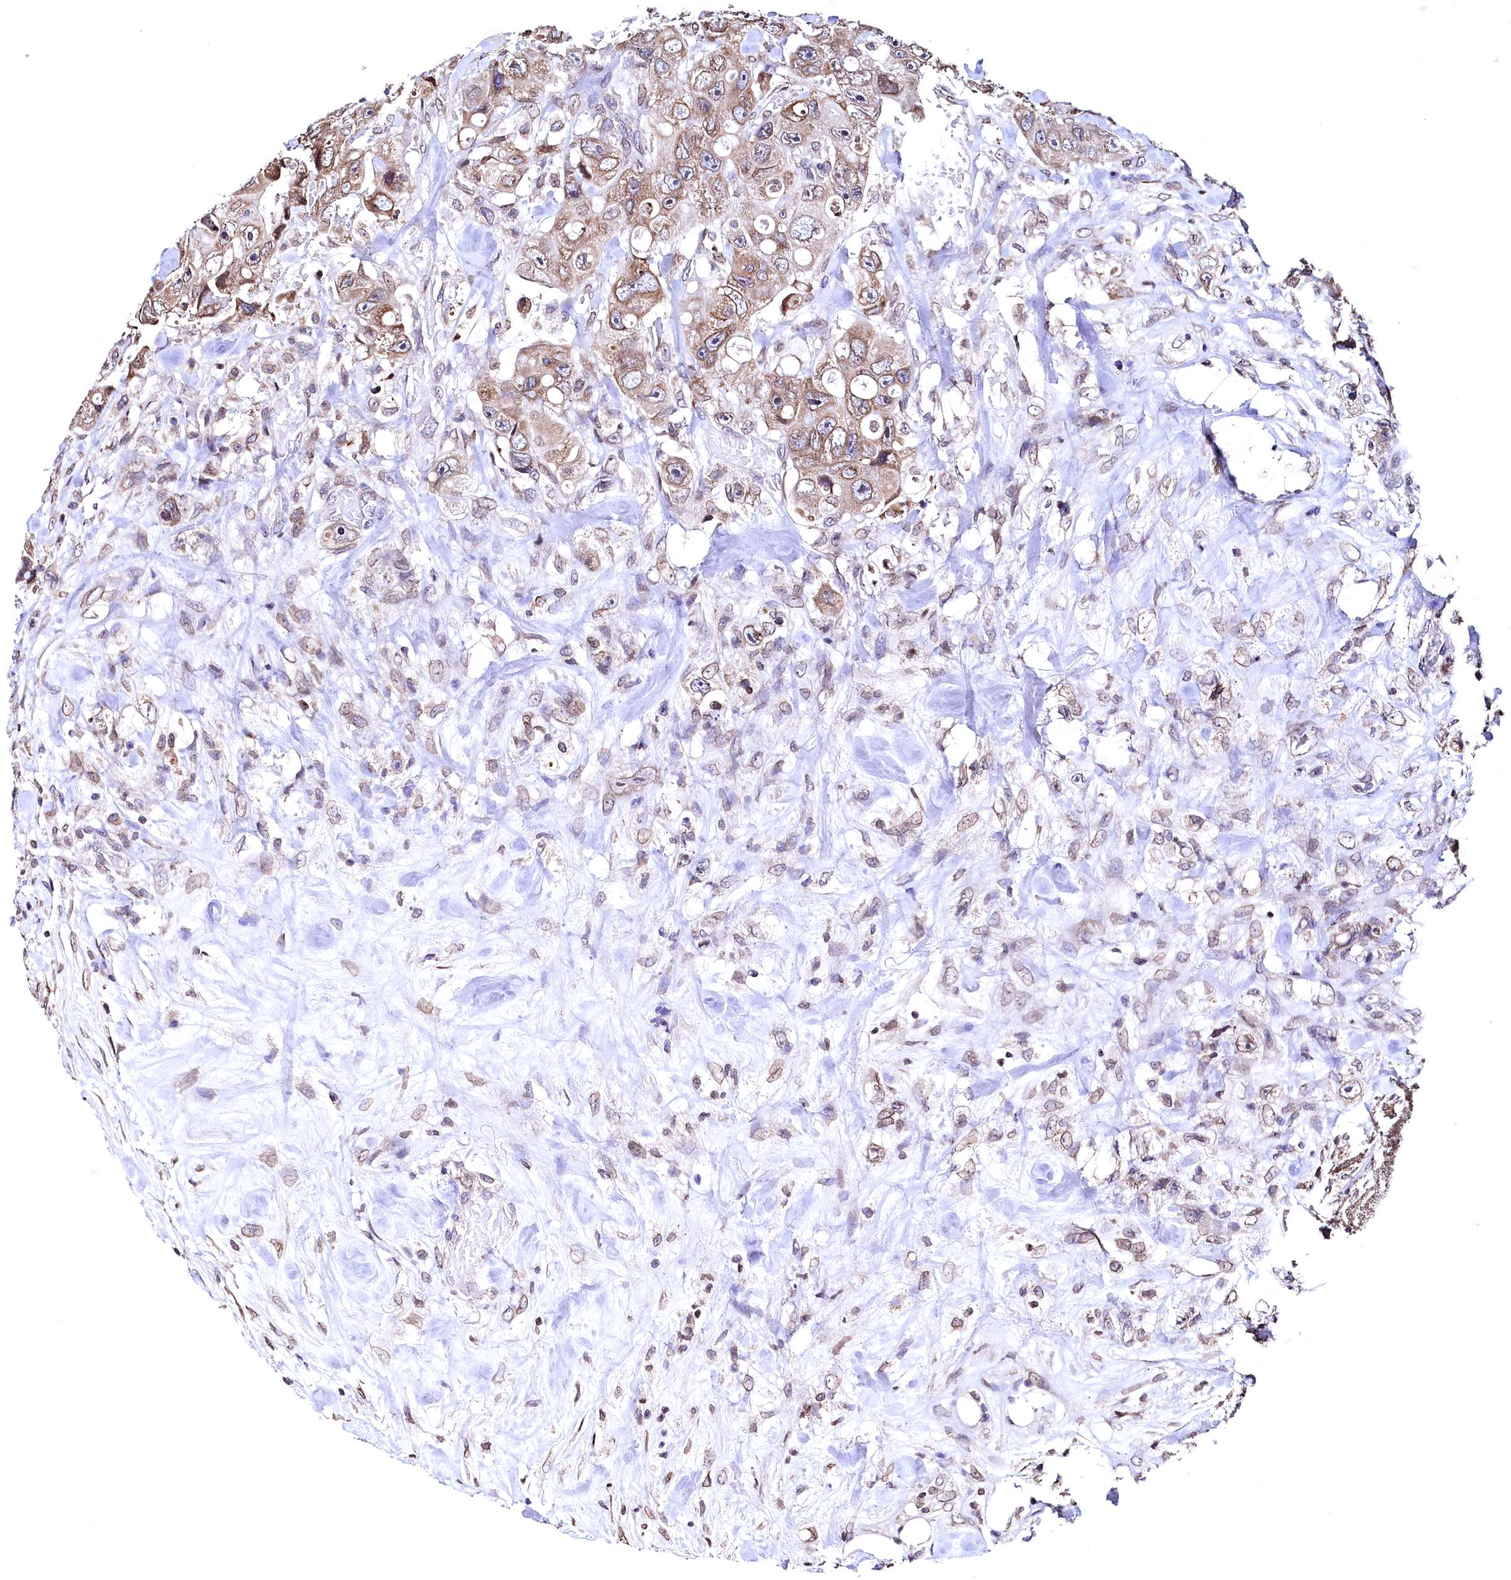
{"staining": {"intensity": "moderate", "quantity": ">75%", "location": "cytoplasmic/membranous"}, "tissue": "colorectal cancer", "cell_type": "Tumor cells", "image_type": "cancer", "snomed": [{"axis": "morphology", "description": "Adenocarcinoma, NOS"}, {"axis": "topography", "description": "Colon"}], "caption": "Tumor cells exhibit moderate cytoplasmic/membranous positivity in about >75% of cells in colorectal adenocarcinoma.", "gene": "HAND1", "patient": {"sex": "female", "age": 46}}